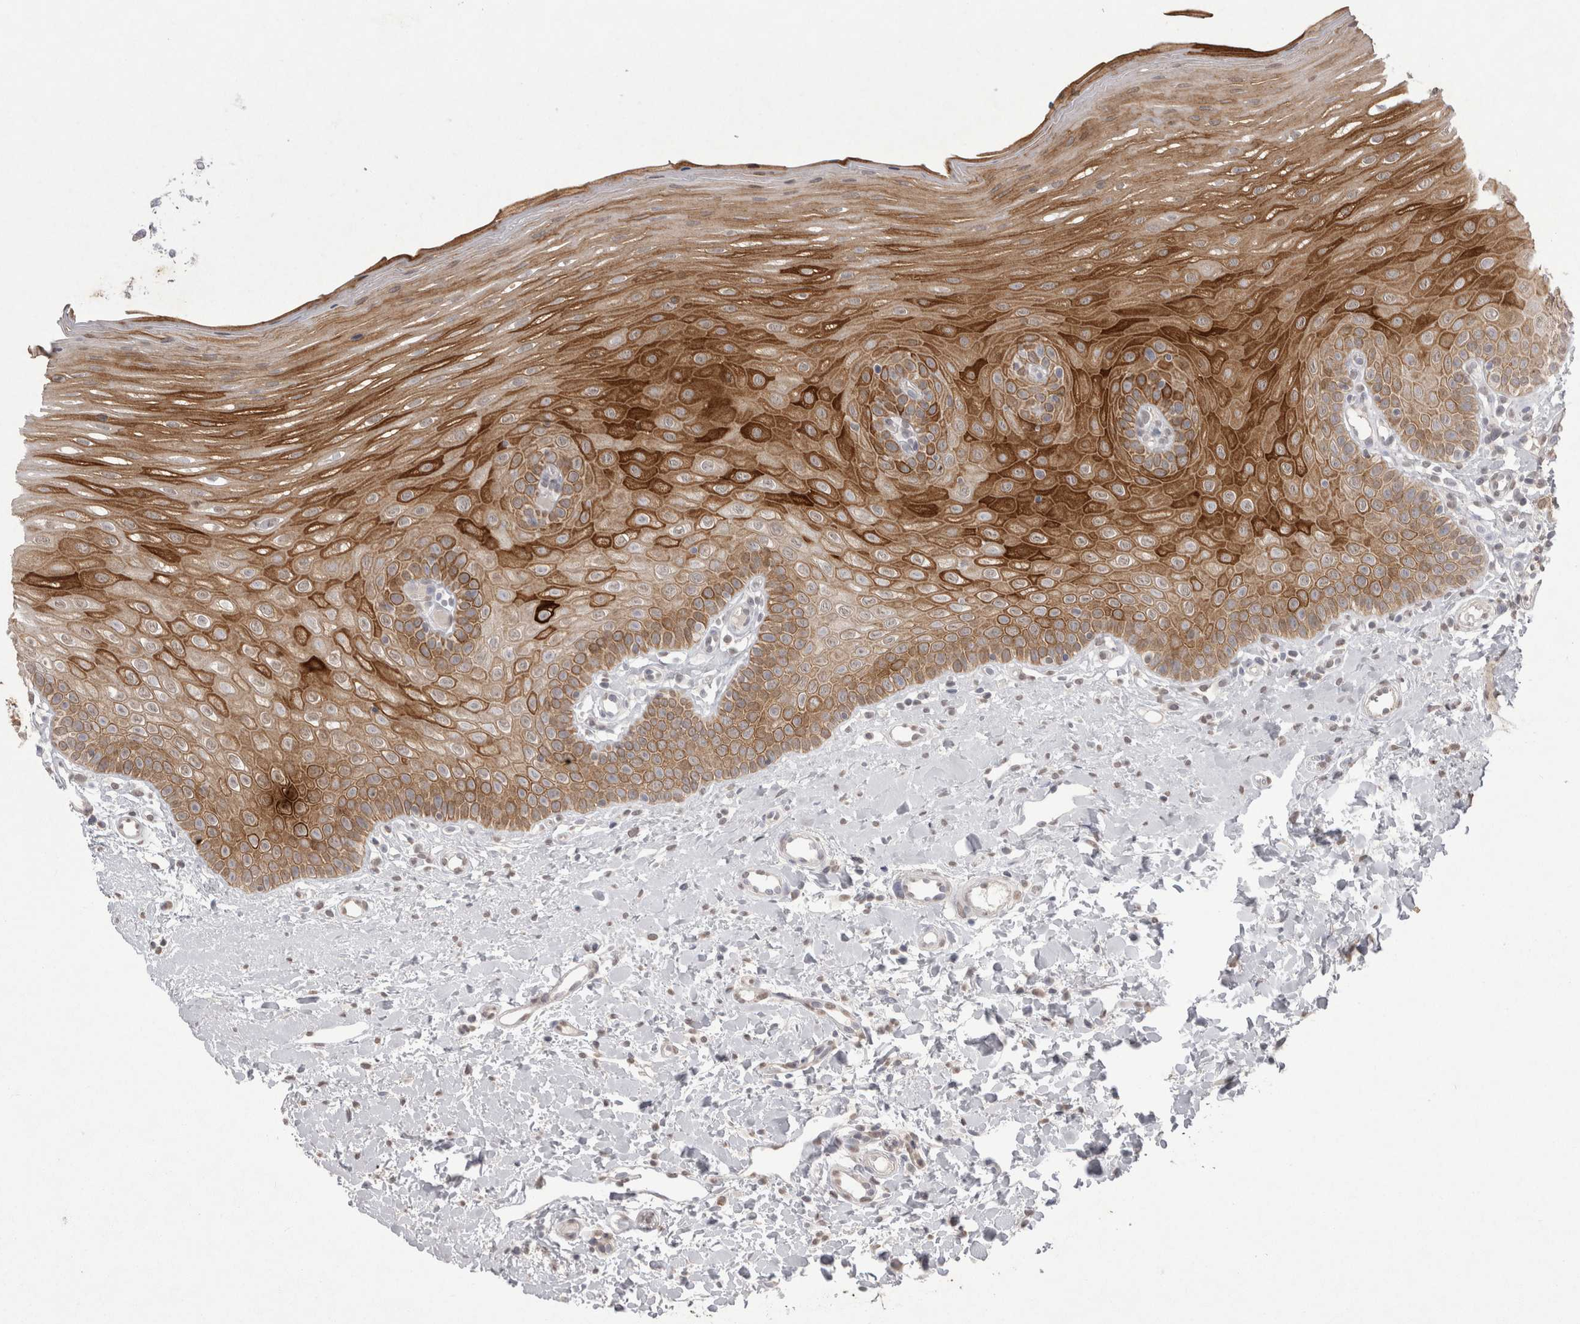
{"staining": {"intensity": "strong", "quantity": "25%-75%", "location": "cytoplasmic/membranous,nuclear"}, "tissue": "oral mucosa", "cell_type": "Squamous epithelial cells", "image_type": "normal", "snomed": [{"axis": "morphology", "description": "Normal tissue, NOS"}, {"axis": "topography", "description": "Oral tissue"}], "caption": "A high-resolution histopathology image shows immunohistochemistry staining of benign oral mucosa, which demonstrates strong cytoplasmic/membranous,nuclear staining in approximately 25%-75% of squamous epithelial cells.", "gene": "DDX4", "patient": {"sex": "female", "age": 39}}